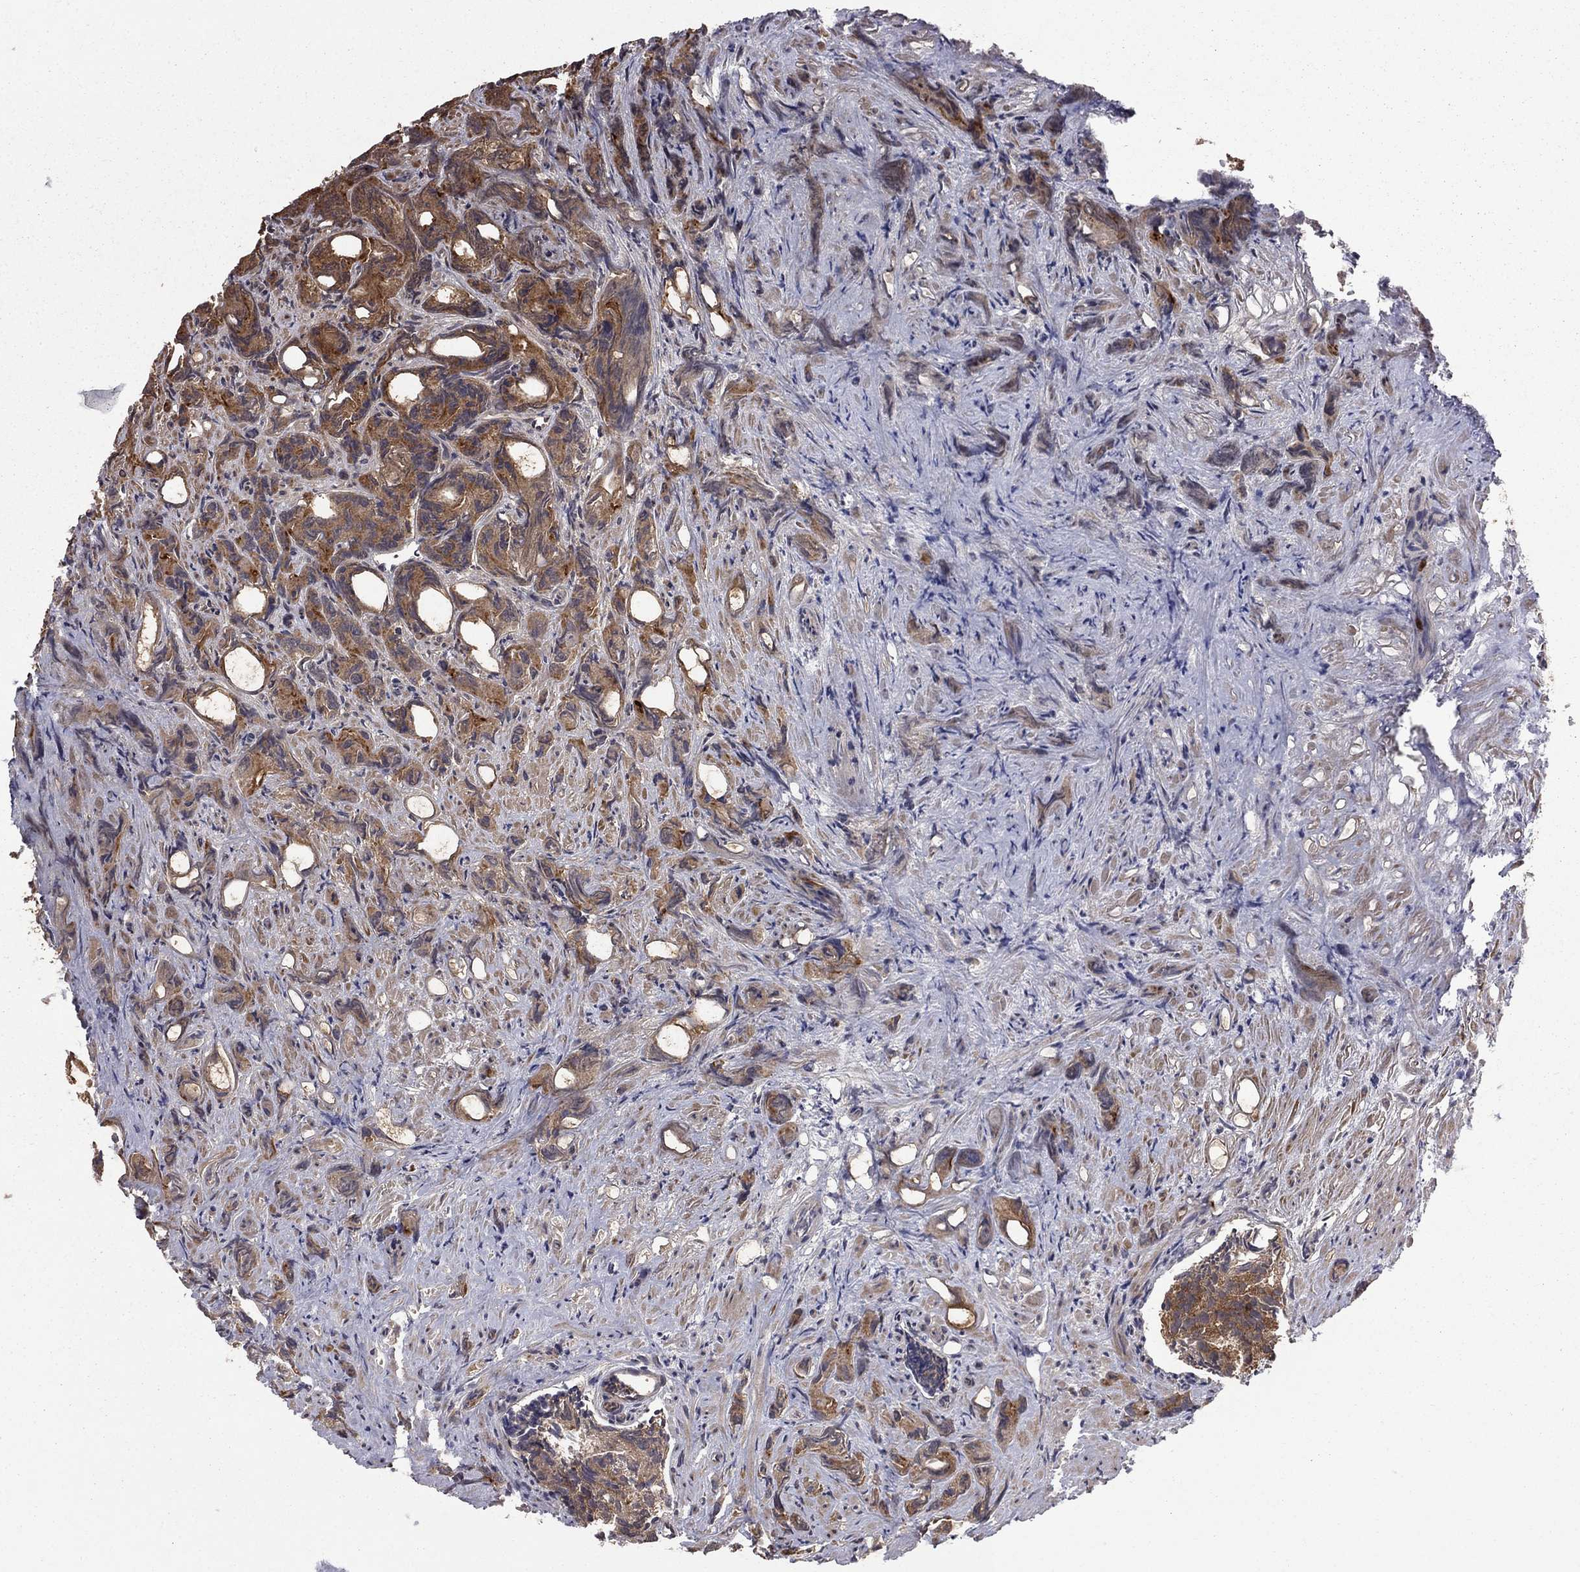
{"staining": {"intensity": "moderate", "quantity": "25%-75%", "location": "cytoplasmic/membranous"}, "tissue": "prostate cancer", "cell_type": "Tumor cells", "image_type": "cancer", "snomed": [{"axis": "morphology", "description": "Adenocarcinoma, High grade"}, {"axis": "topography", "description": "Prostate"}], "caption": "About 25%-75% of tumor cells in human prostate adenocarcinoma (high-grade) reveal moderate cytoplasmic/membranous protein staining as visualized by brown immunohistochemical staining.", "gene": "GYG1", "patient": {"sex": "male", "age": 90}}